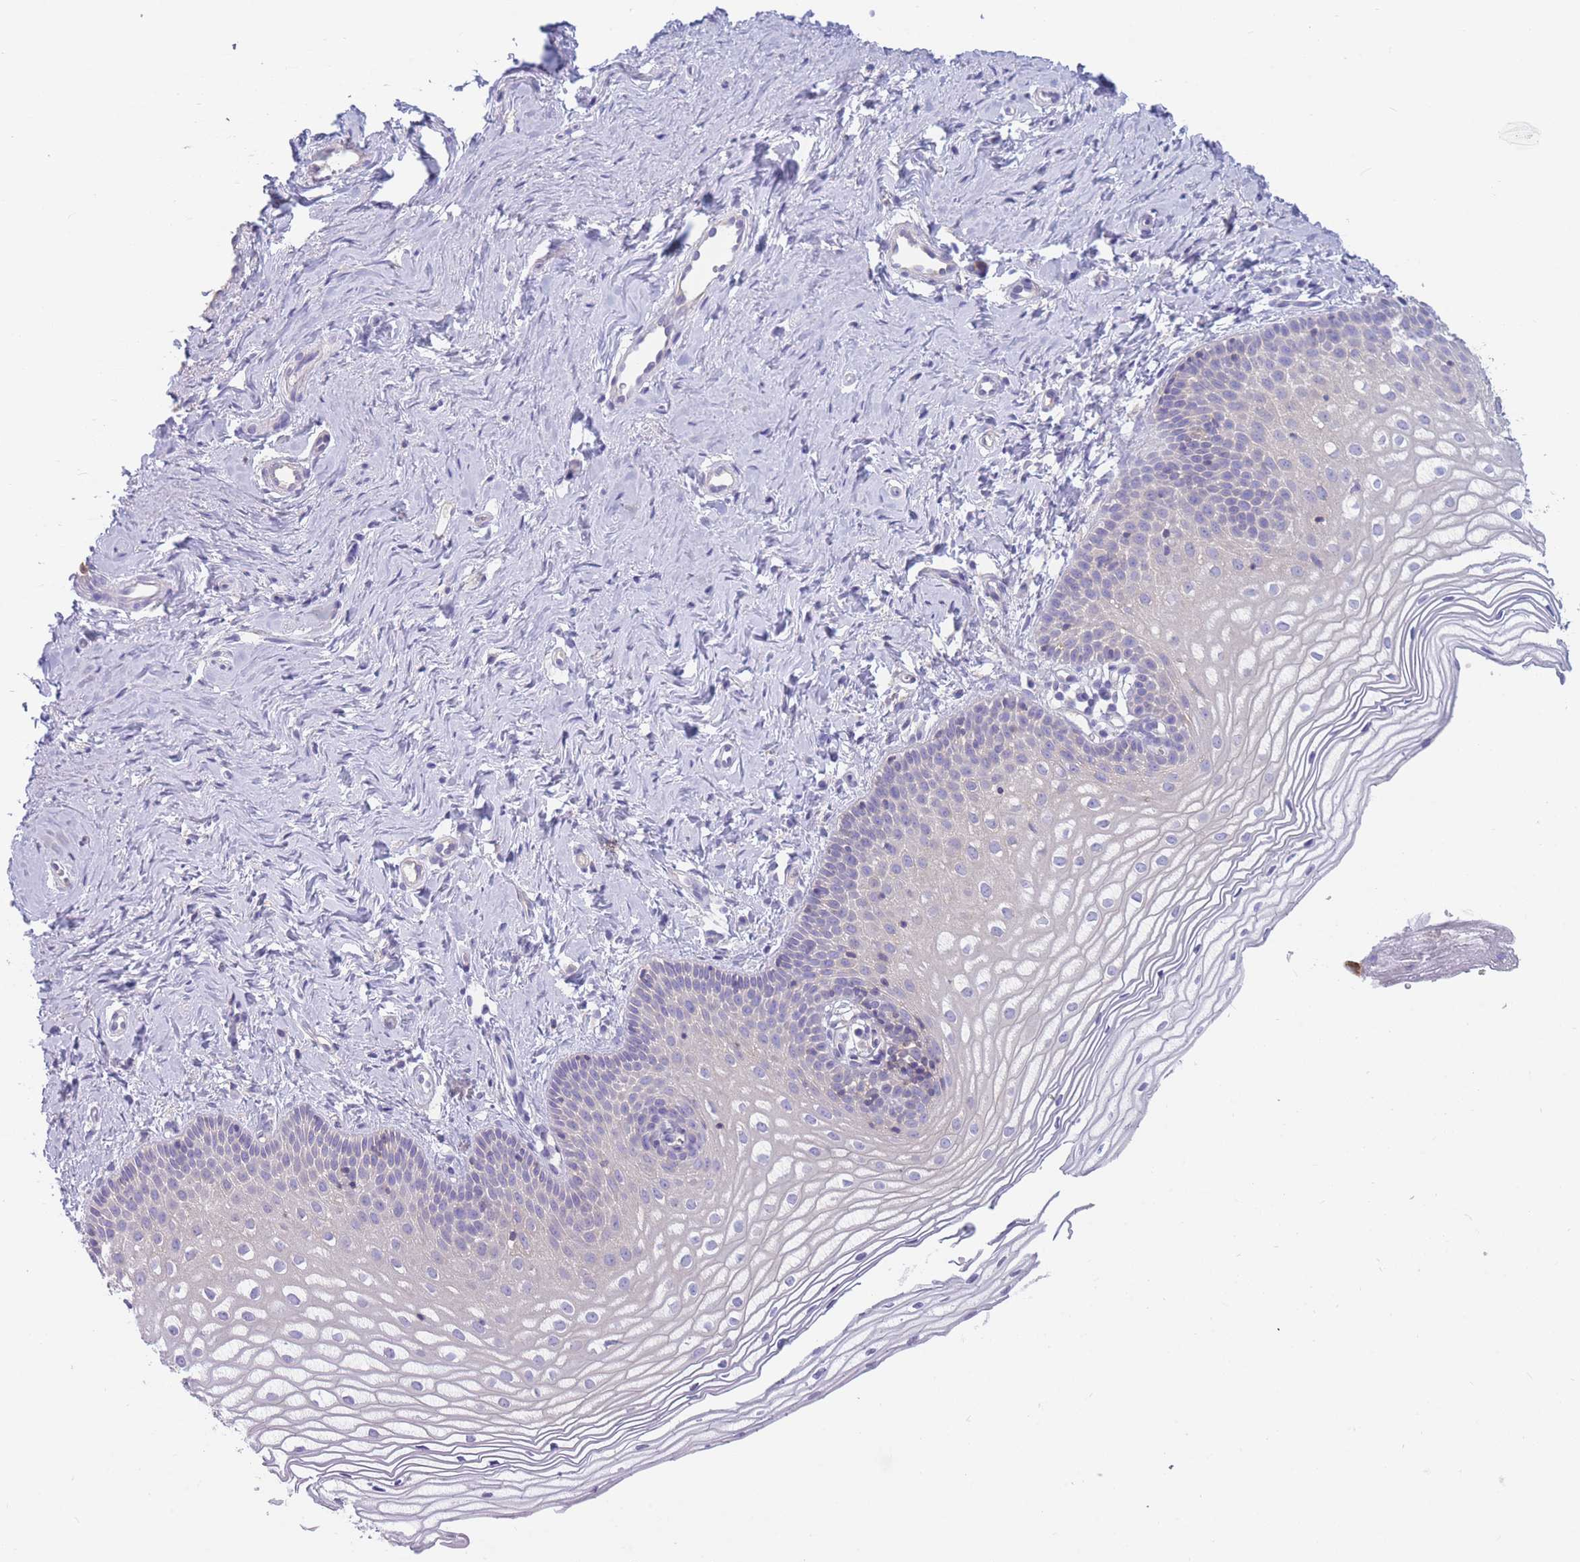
{"staining": {"intensity": "negative", "quantity": "none", "location": "none"}, "tissue": "vagina", "cell_type": "Squamous epithelial cells", "image_type": "normal", "snomed": [{"axis": "morphology", "description": "Normal tissue, NOS"}, {"axis": "topography", "description": "Vagina"}], "caption": "A high-resolution image shows immunohistochemistry (IHC) staining of unremarkable vagina, which demonstrates no significant expression in squamous epithelial cells.", "gene": "ST3GAL4", "patient": {"sex": "female", "age": 56}}